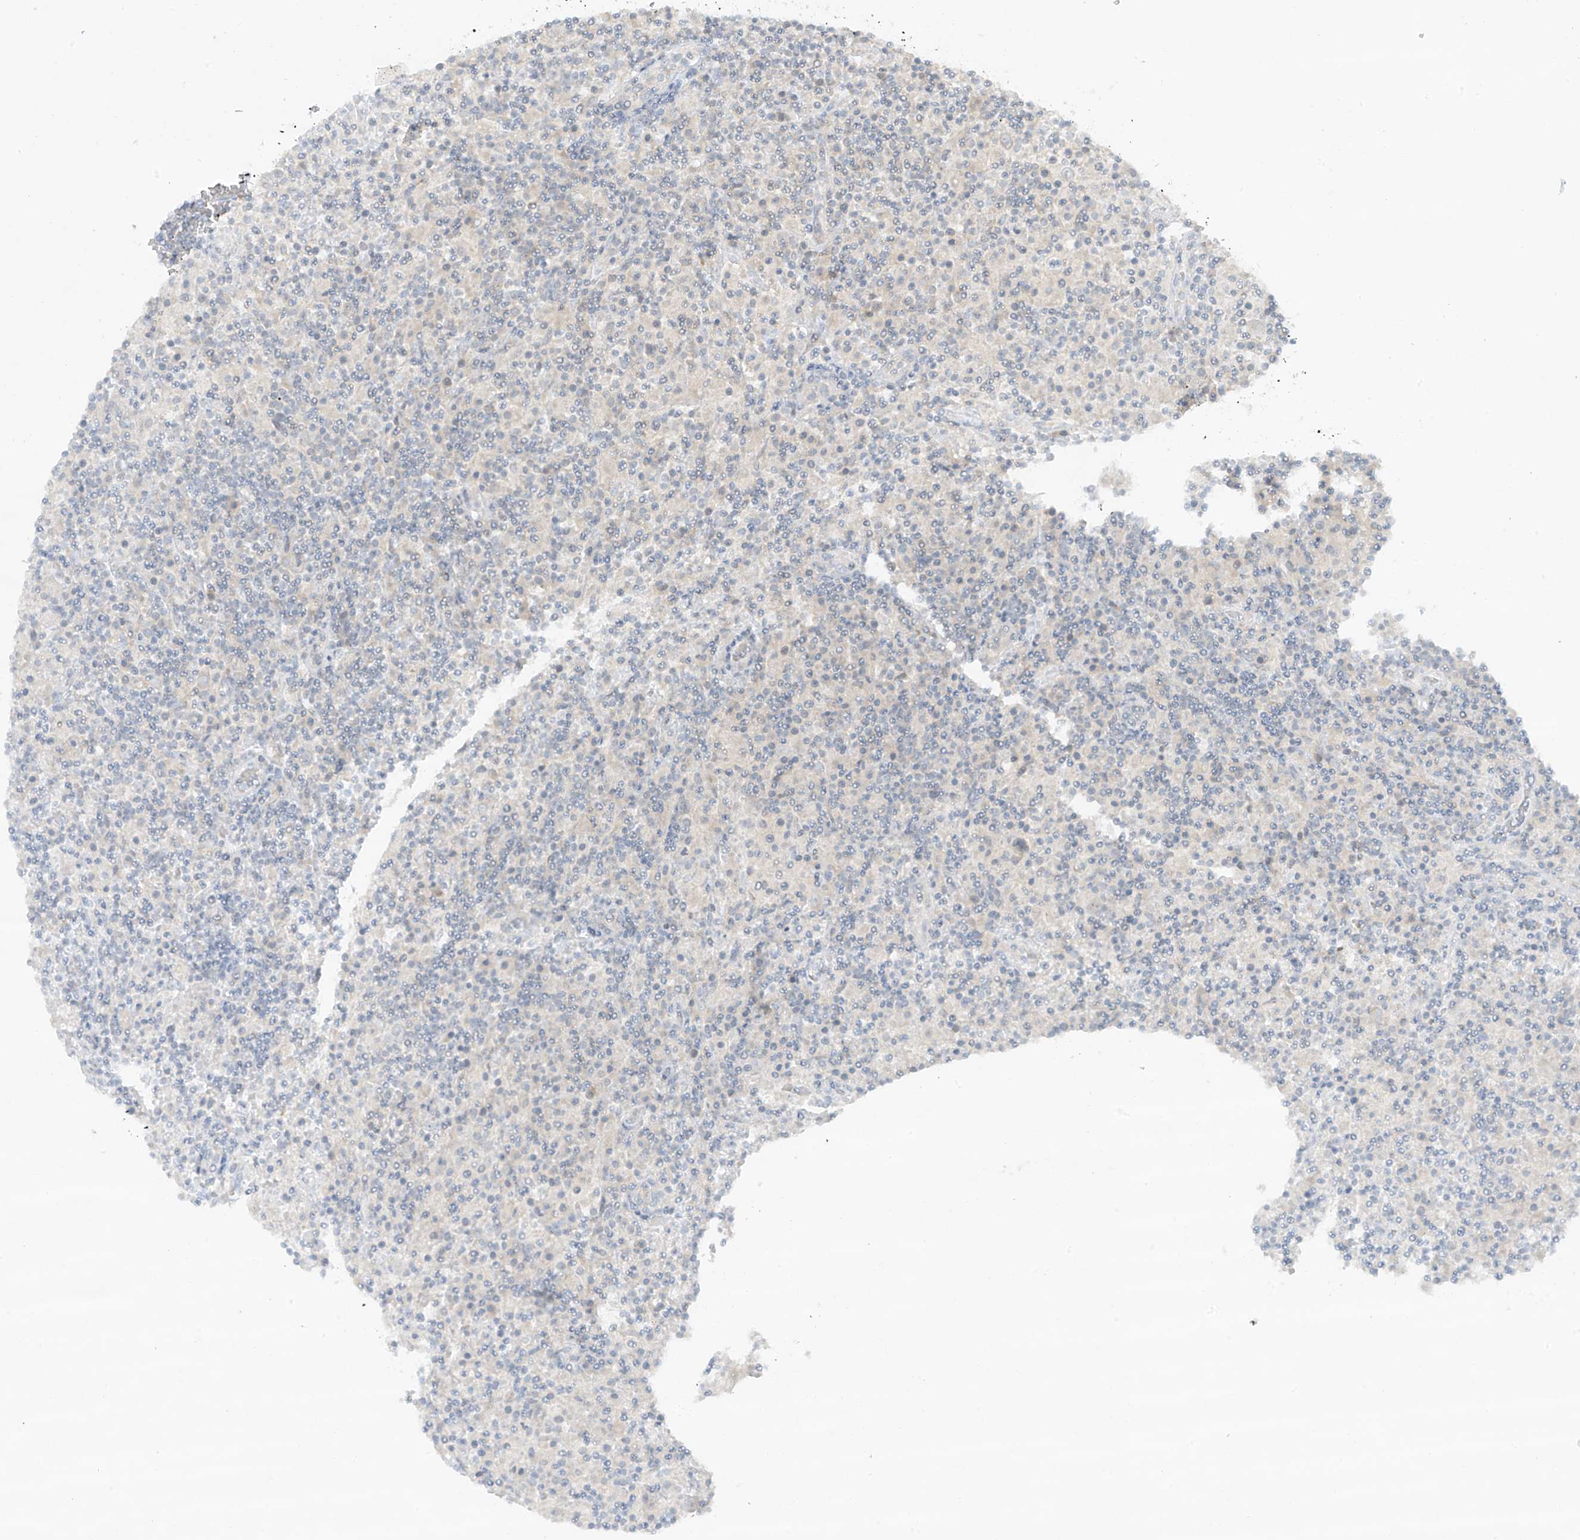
{"staining": {"intensity": "negative", "quantity": "none", "location": "none"}, "tissue": "lymphoma", "cell_type": "Tumor cells", "image_type": "cancer", "snomed": [{"axis": "morphology", "description": "Hodgkin's disease, NOS"}, {"axis": "topography", "description": "Lymph node"}], "caption": "There is no significant positivity in tumor cells of Hodgkin's disease.", "gene": "ANGEL2", "patient": {"sex": "male", "age": 70}}